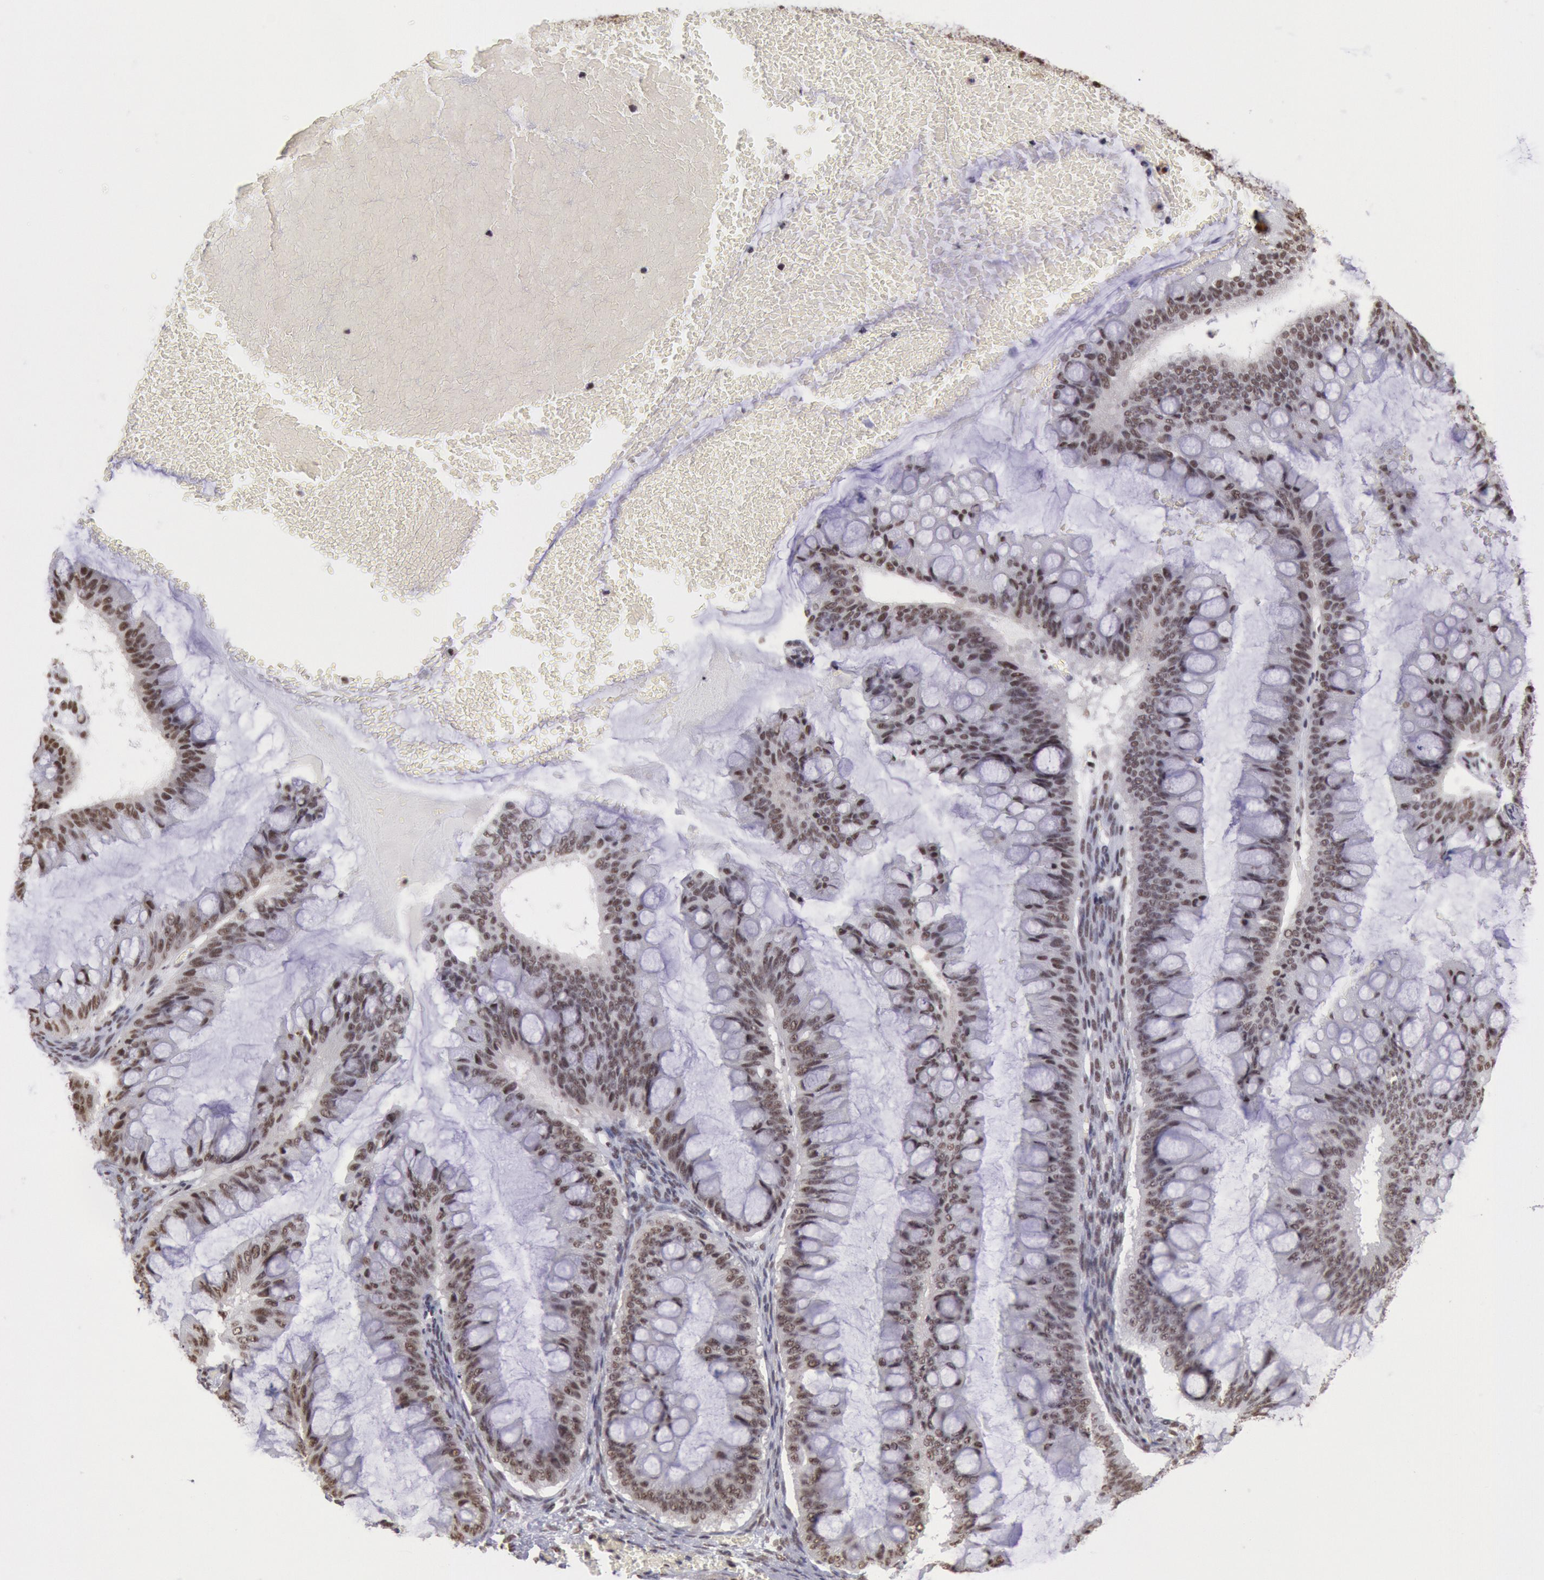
{"staining": {"intensity": "weak", "quantity": ">75%", "location": "nuclear"}, "tissue": "ovarian cancer", "cell_type": "Tumor cells", "image_type": "cancer", "snomed": [{"axis": "morphology", "description": "Cystadenocarcinoma, mucinous, NOS"}, {"axis": "topography", "description": "Ovary"}], "caption": "Human ovarian cancer stained with a protein marker exhibits weak staining in tumor cells.", "gene": "SNRPD3", "patient": {"sex": "female", "age": 73}}